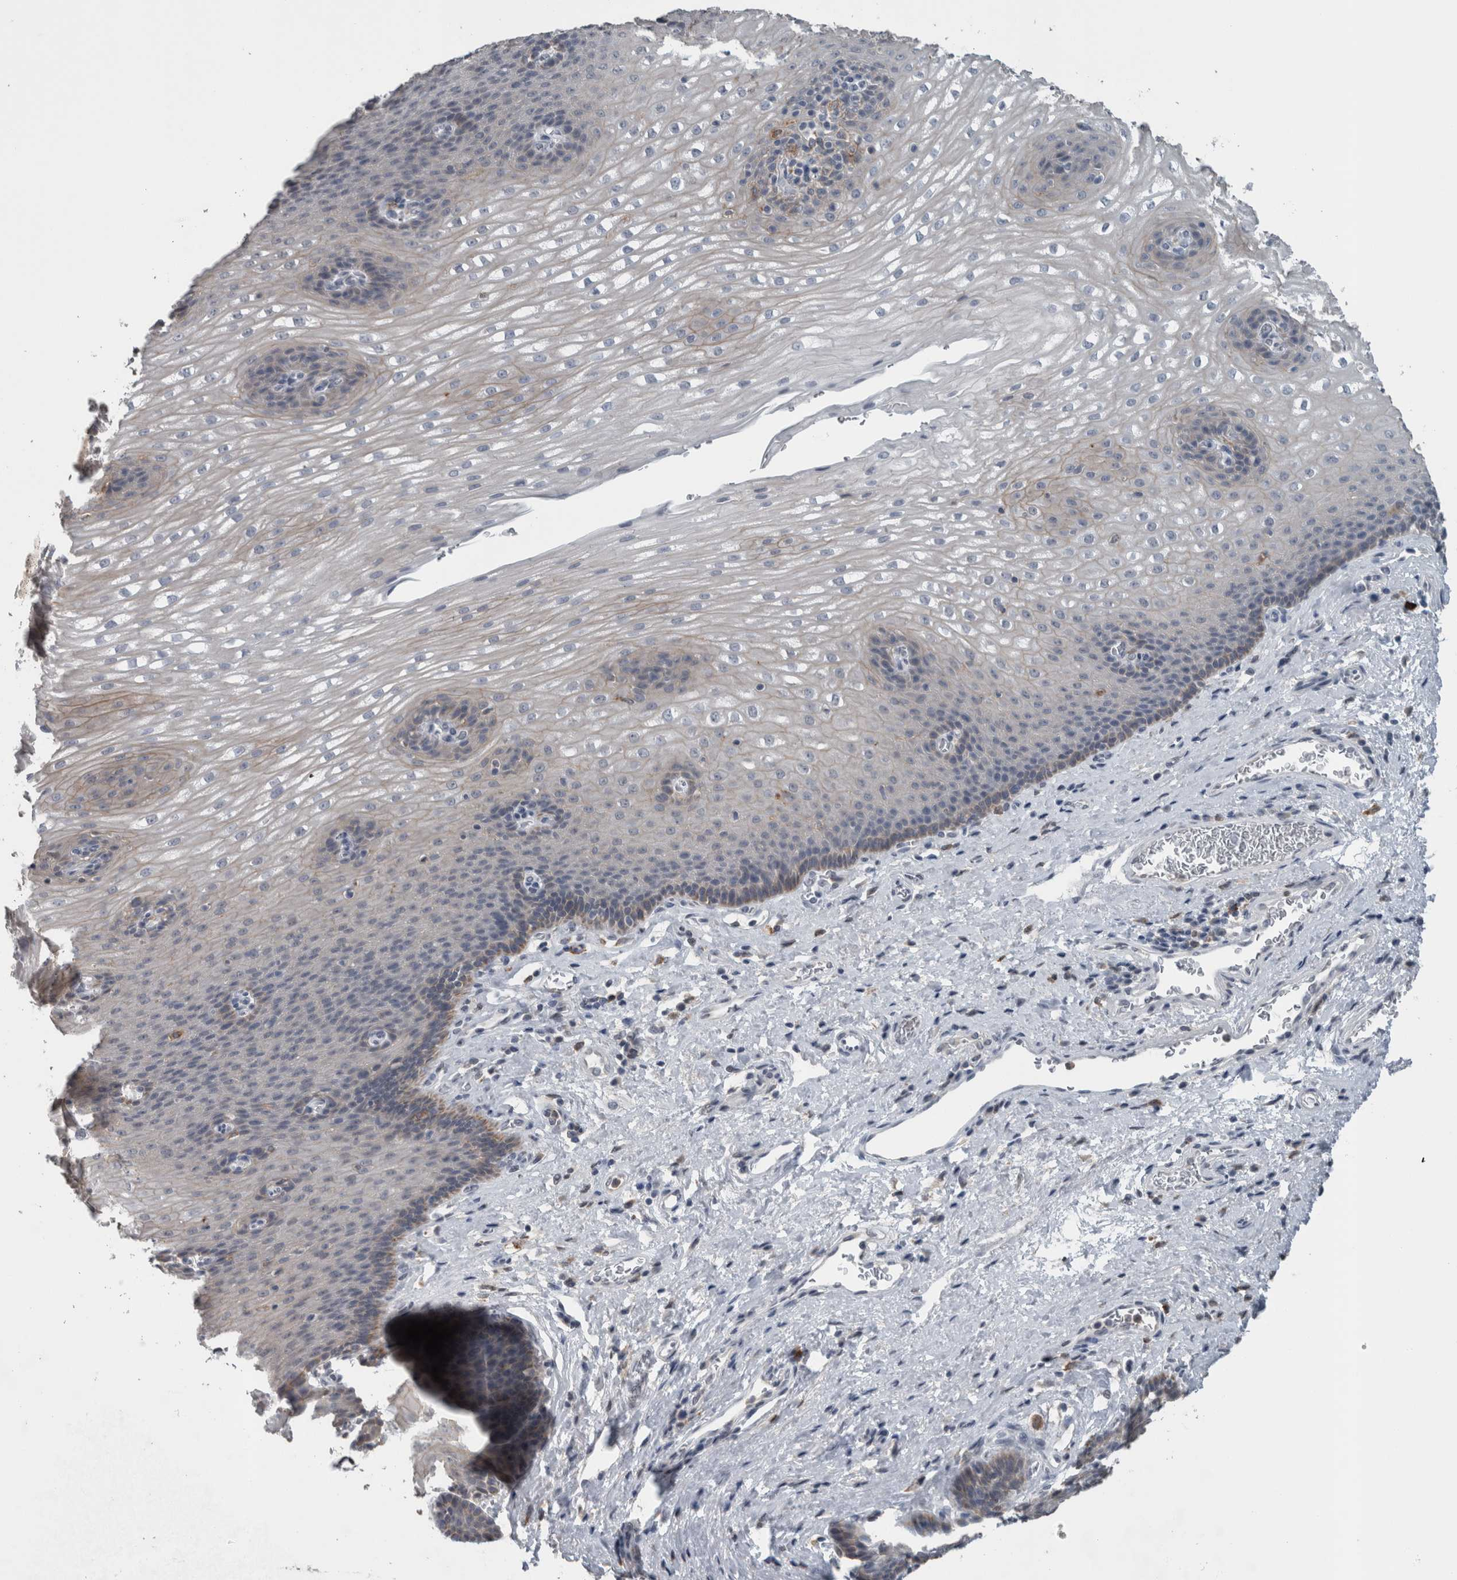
{"staining": {"intensity": "moderate", "quantity": "<25%", "location": "cytoplasmic/membranous"}, "tissue": "esophagus", "cell_type": "Squamous epithelial cells", "image_type": "normal", "snomed": [{"axis": "morphology", "description": "Normal tissue, NOS"}, {"axis": "topography", "description": "Esophagus"}], "caption": "Moderate cytoplasmic/membranous staining is seen in approximately <25% of squamous epithelial cells in benign esophagus.", "gene": "ACSF2", "patient": {"sex": "male", "age": 48}}